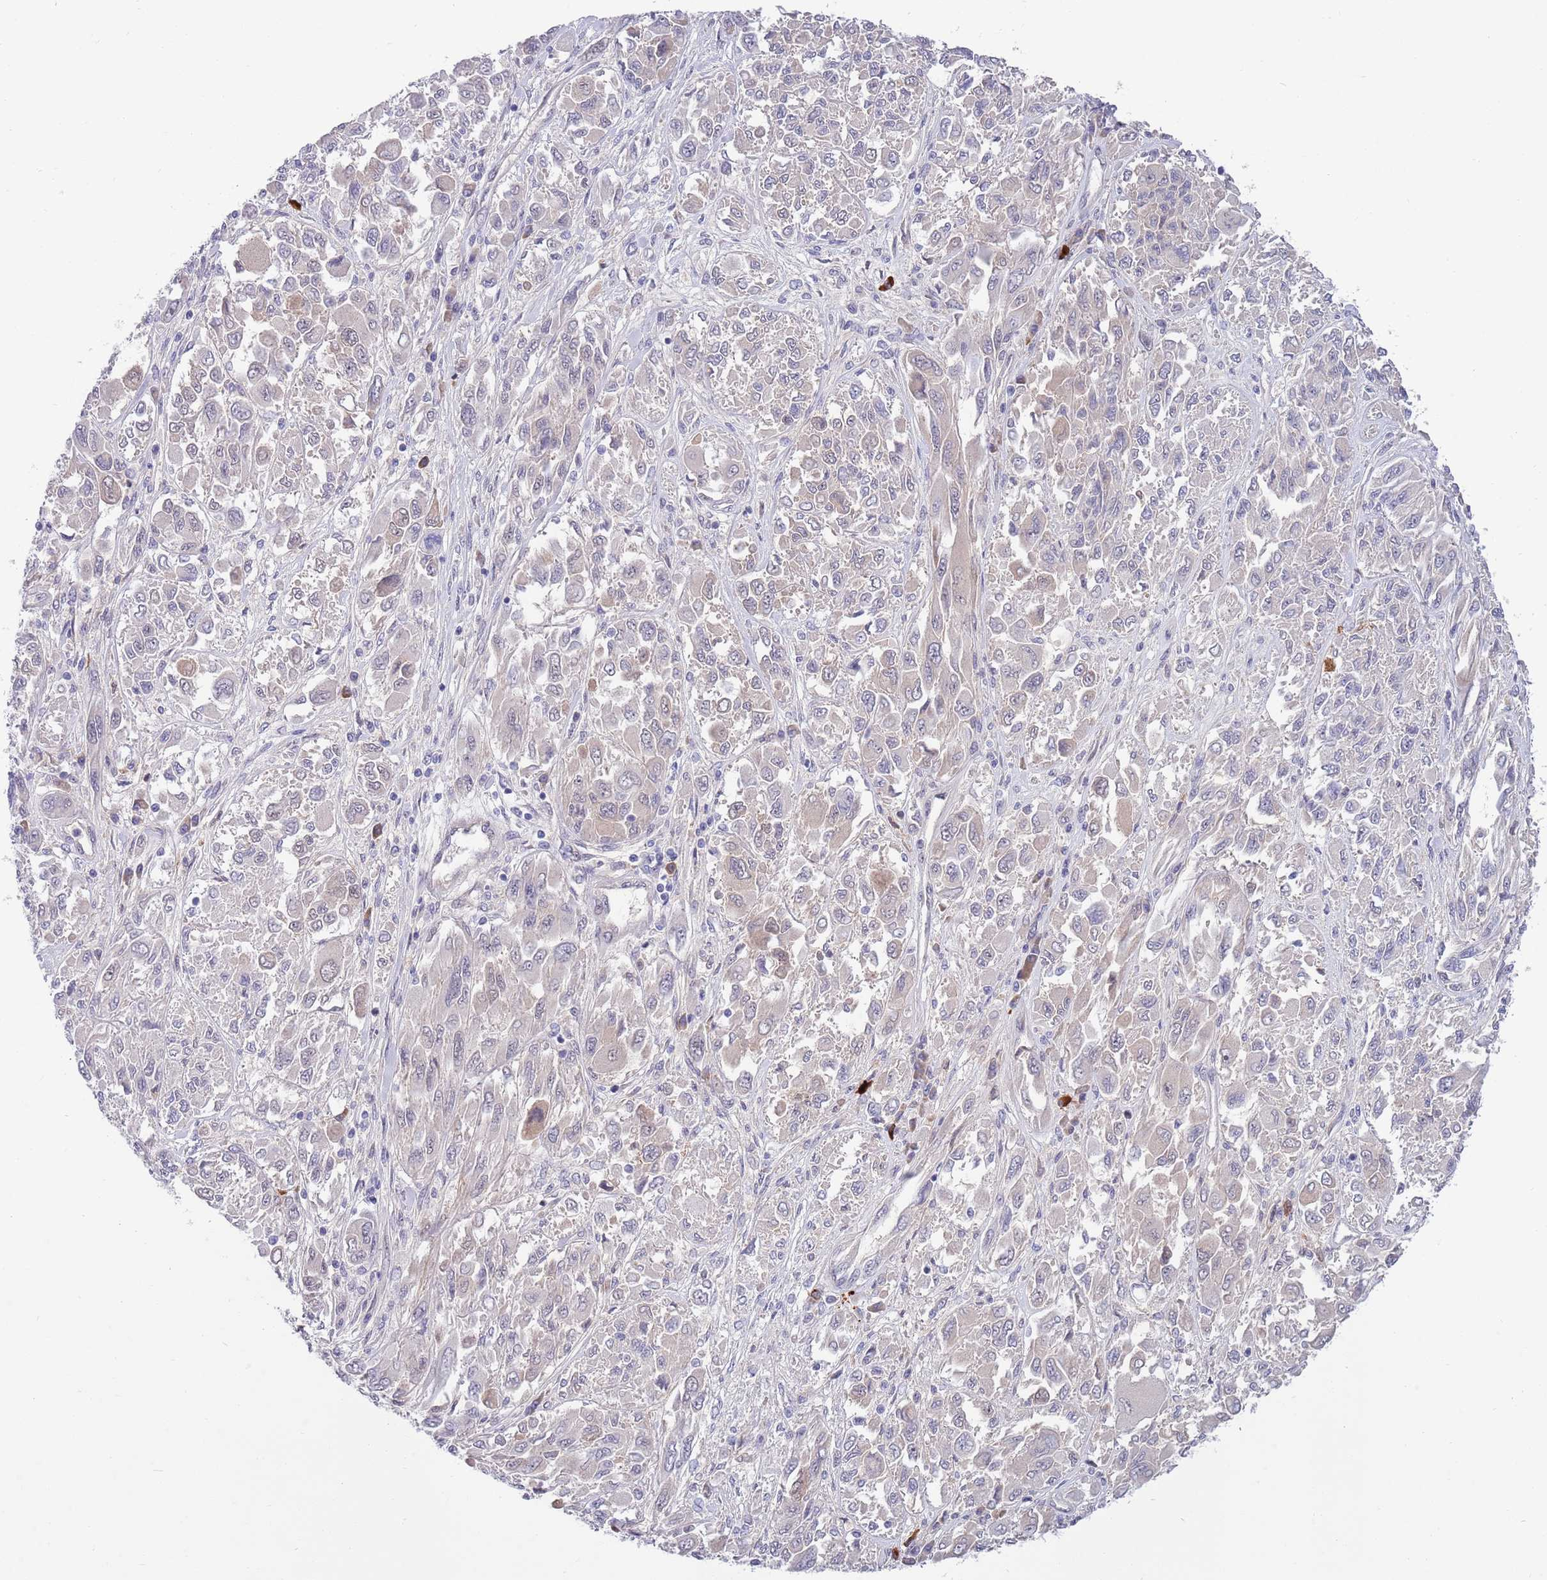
{"staining": {"intensity": "negative", "quantity": "none", "location": "none"}, "tissue": "melanoma", "cell_type": "Tumor cells", "image_type": "cancer", "snomed": [{"axis": "morphology", "description": "Malignant melanoma, NOS"}, {"axis": "topography", "description": "Skin"}], "caption": "High power microscopy histopathology image of an immunohistochemistry photomicrograph of malignant melanoma, revealing no significant positivity in tumor cells.", "gene": "NLRP6", "patient": {"sex": "female", "age": 91}}